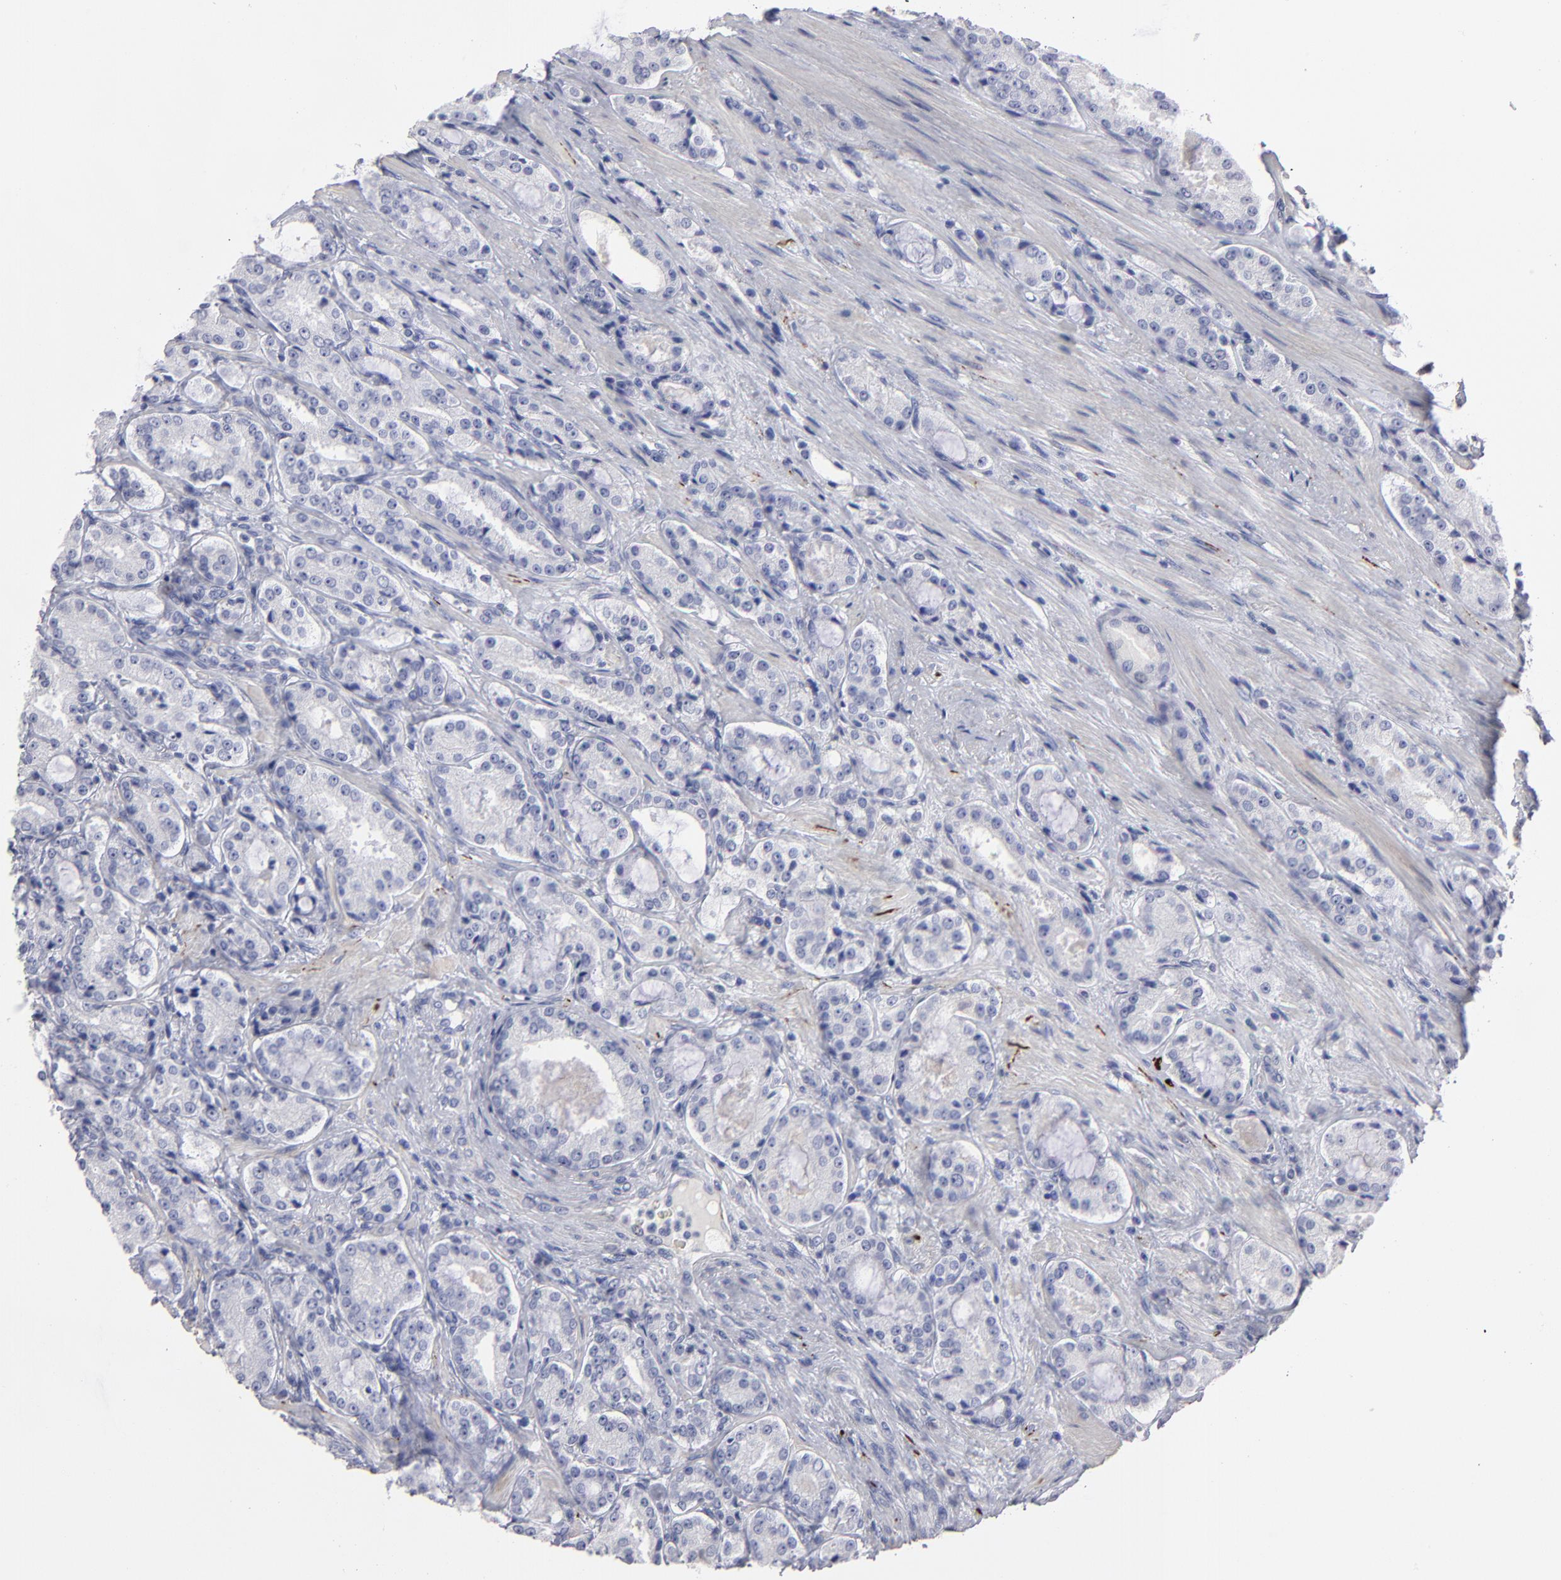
{"staining": {"intensity": "negative", "quantity": "none", "location": "none"}, "tissue": "prostate cancer", "cell_type": "Tumor cells", "image_type": "cancer", "snomed": [{"axis": "morphology", "description": "Adenocarcinoma, High grade"}, {"axis": "topography", "description": "Prostate"}], "caption": "High-grade adenocarcinoma (prostate) stained for a protein using immunohistochemistry (IHC) displays no staining tumor cells.", "gene": "CADM3", "patient": {"sex": "male", "age": 72}}